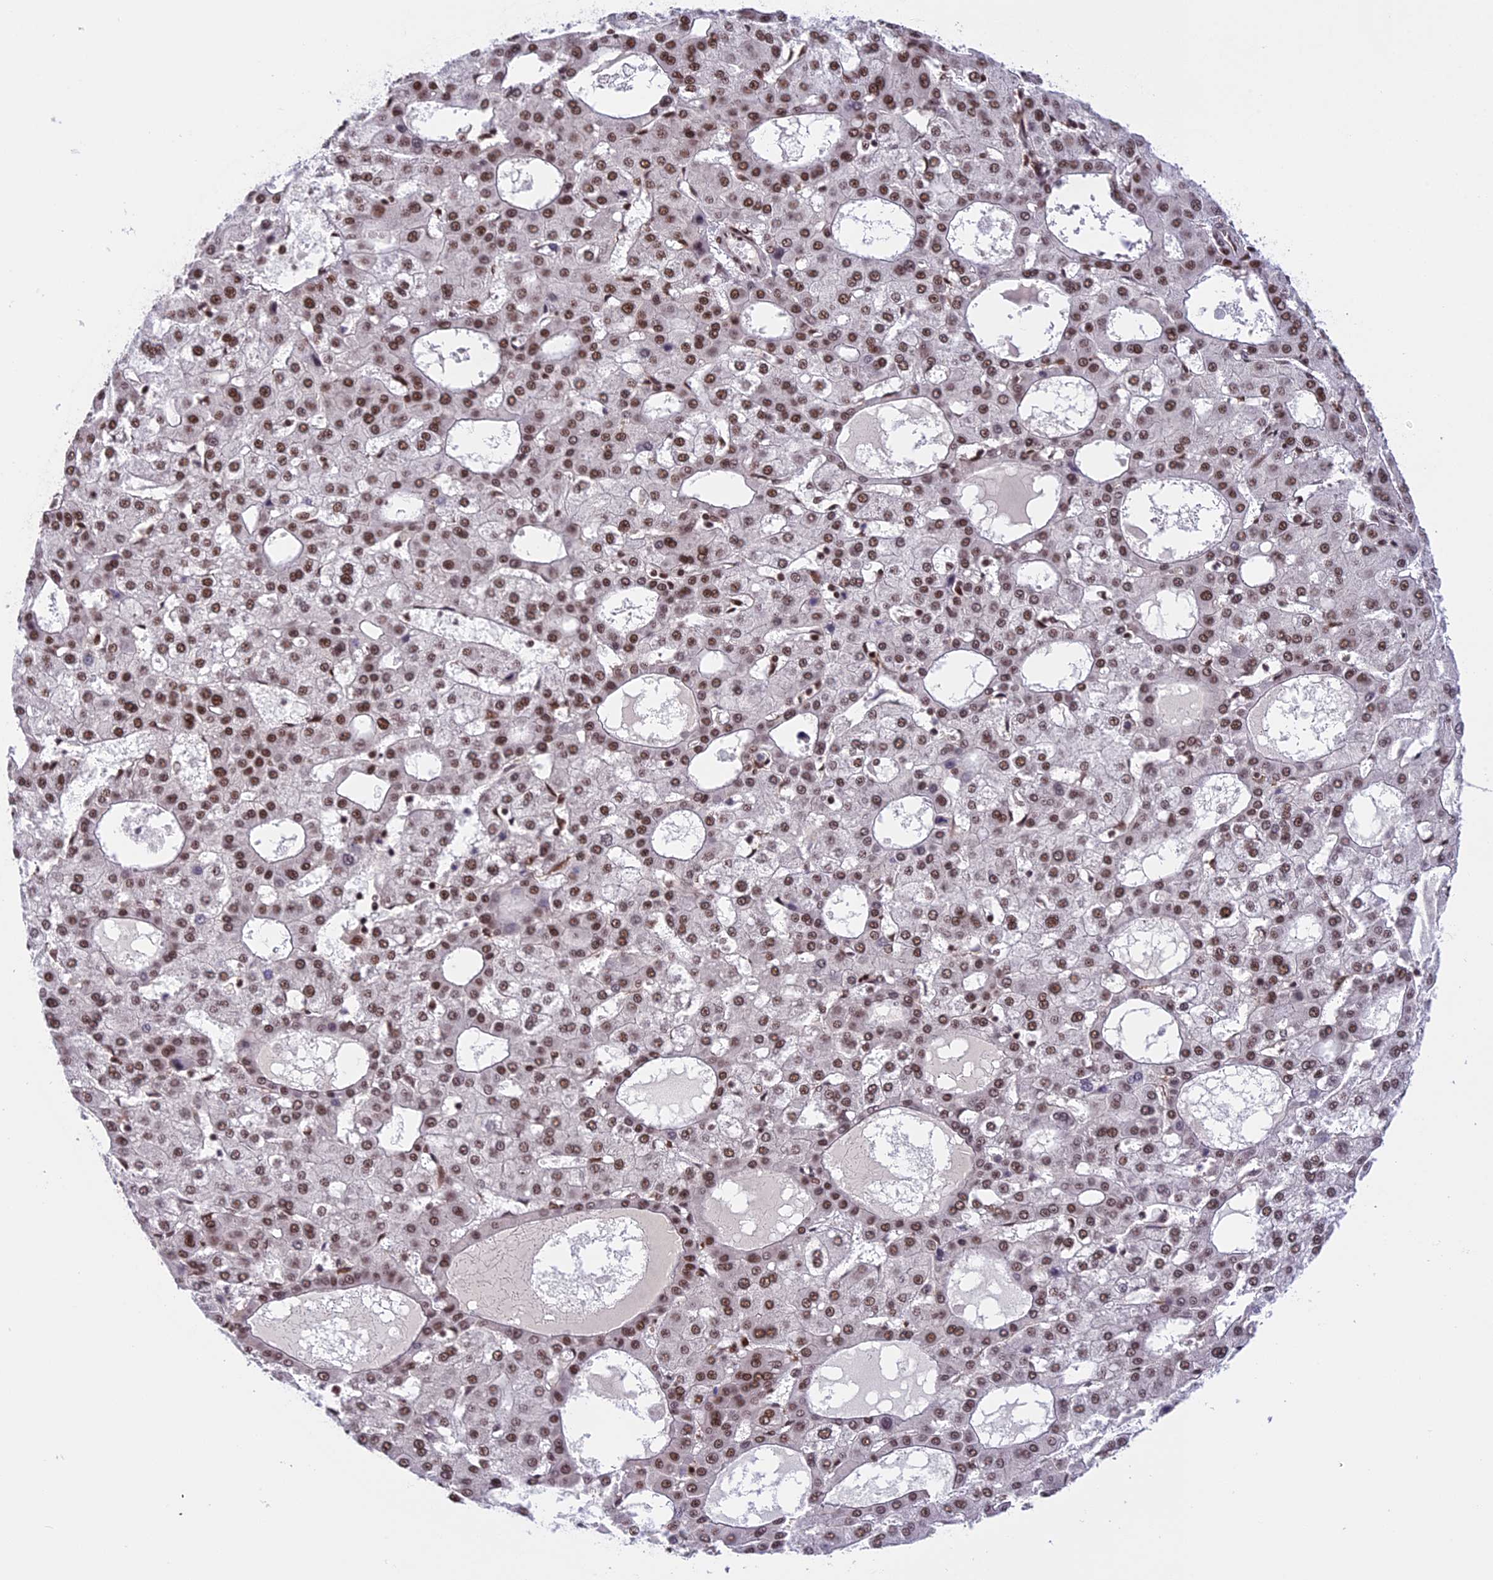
{"staining": {"intensity": "moderate", "quantity": "25%-75%", "location": "nuclear"}, "tissue": "liver cancer", "cell_type": "Tumor cells", "image_type": "cancer", "snomed": [{"axis": "morphology", "description": "Carcinoma, Hepatocellular, NOS"}, {"axis": "topography", "description": "Liver"}], "caption": "IHC histopathology image of neoplastic tissue: human liver cancer (hepatocellular carcinoma) stained using IHC reveals medium levels of moderate protein expression localized specifically in the nuclear of tumor cells, appearing as a nuclear brown color.", "gene": "RAMAC", "patient": {"sex": "male", "age": 47}}